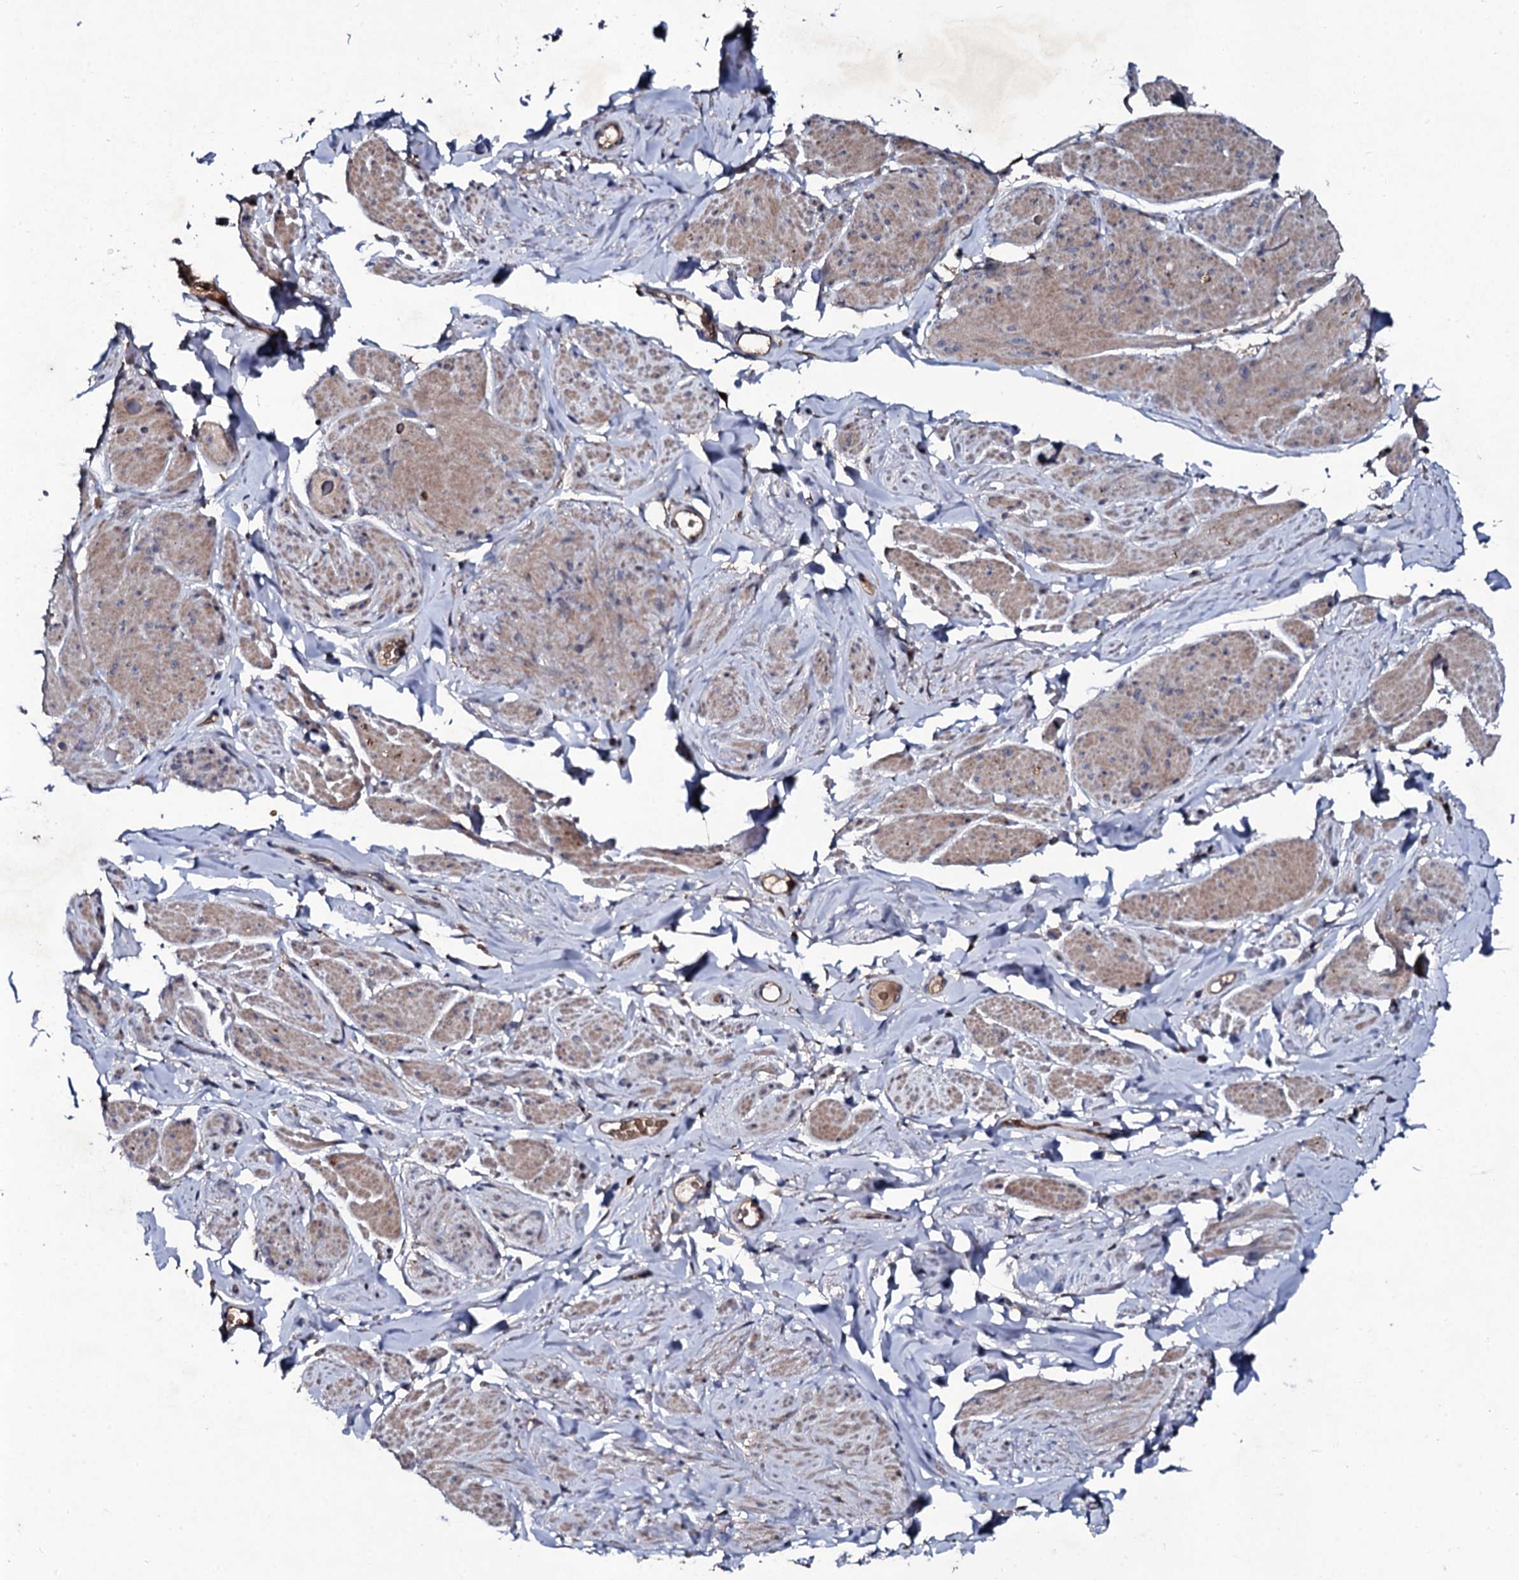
{"staining": {"intensity": "weak", "quantity": "25%-75%", "location": "cytoplasmic/membranous"}, "tissue": "smooth muscle", "cell_type": "Smooth muscle cells", "image_type": "normal", "snomed": [{"axis": "morphology", "description": "Normal tissue, NOS"}, {"axis": "topography", "description": "Smooth muscle"}, {"axis": "topography", "description": "Peripheral nerve tissue"}], "caption": "Benign smooth muscle displays weak cytoplasmic/membranous expression in about 25%-75% of smooth muscle cells (DAB (3,3'-diaminobenzidine) IHC, brown staining for protein, blue staining for nuclei)..", "gene": "LRRC28", "patient": {"sex": "male", "age": 69}}